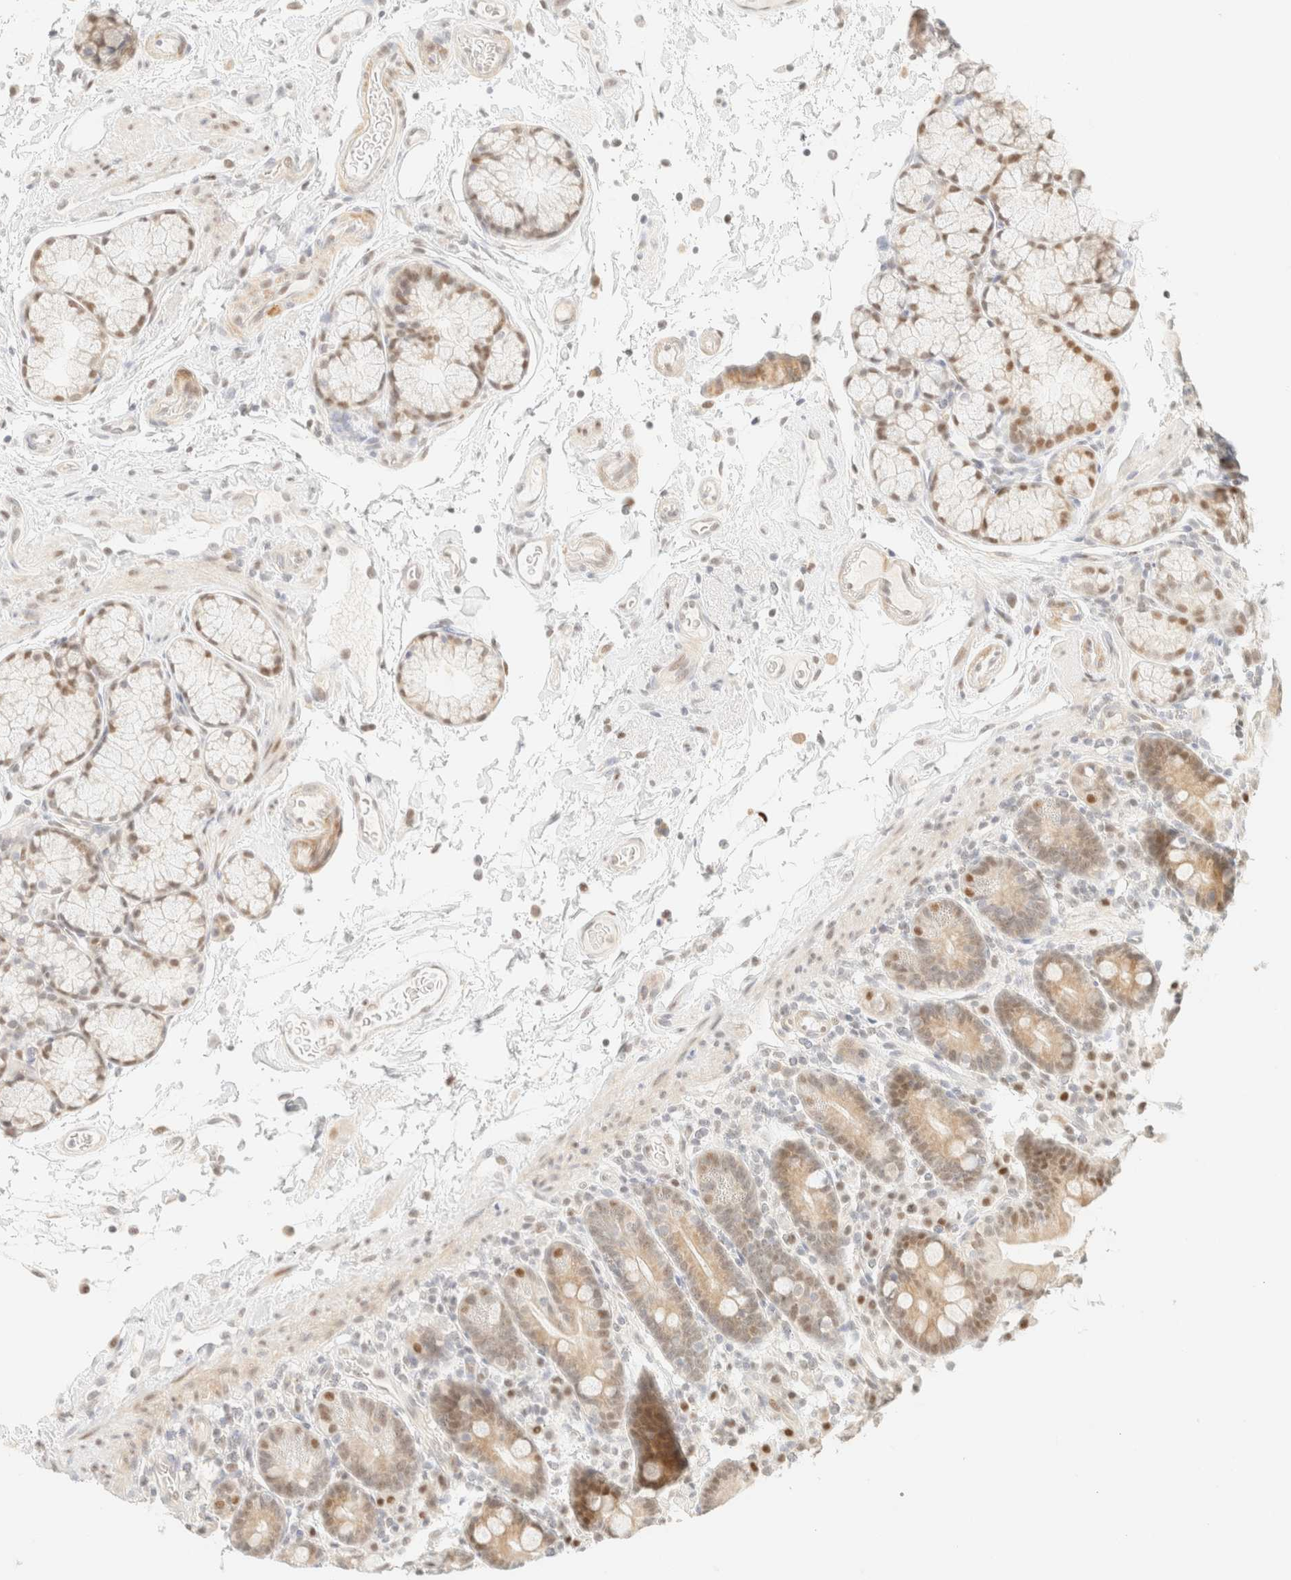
{"staining": {"intensity": "moderate", "quantity": "<25%", "location": "nuclear"}, "tissue": "duodenum", "cell_type": "Glandular cells", "image_type": "normal", "snomed": [{"axis": "morphology", "description": "Normal tissue, NOS"}, {"axis": "topography", "description": "Small intestine, NOS"}], "caption": "The image reveals a brown stain indicating the presence of a protein in the nuclear of glandular cells in duodenum. Using DAB (brown) and hematoxylin (blue) stains, captured at high magnification using brightfield microscopy.", "gene": "TSR1", "patient": {"sex": "female", "age": 71}}